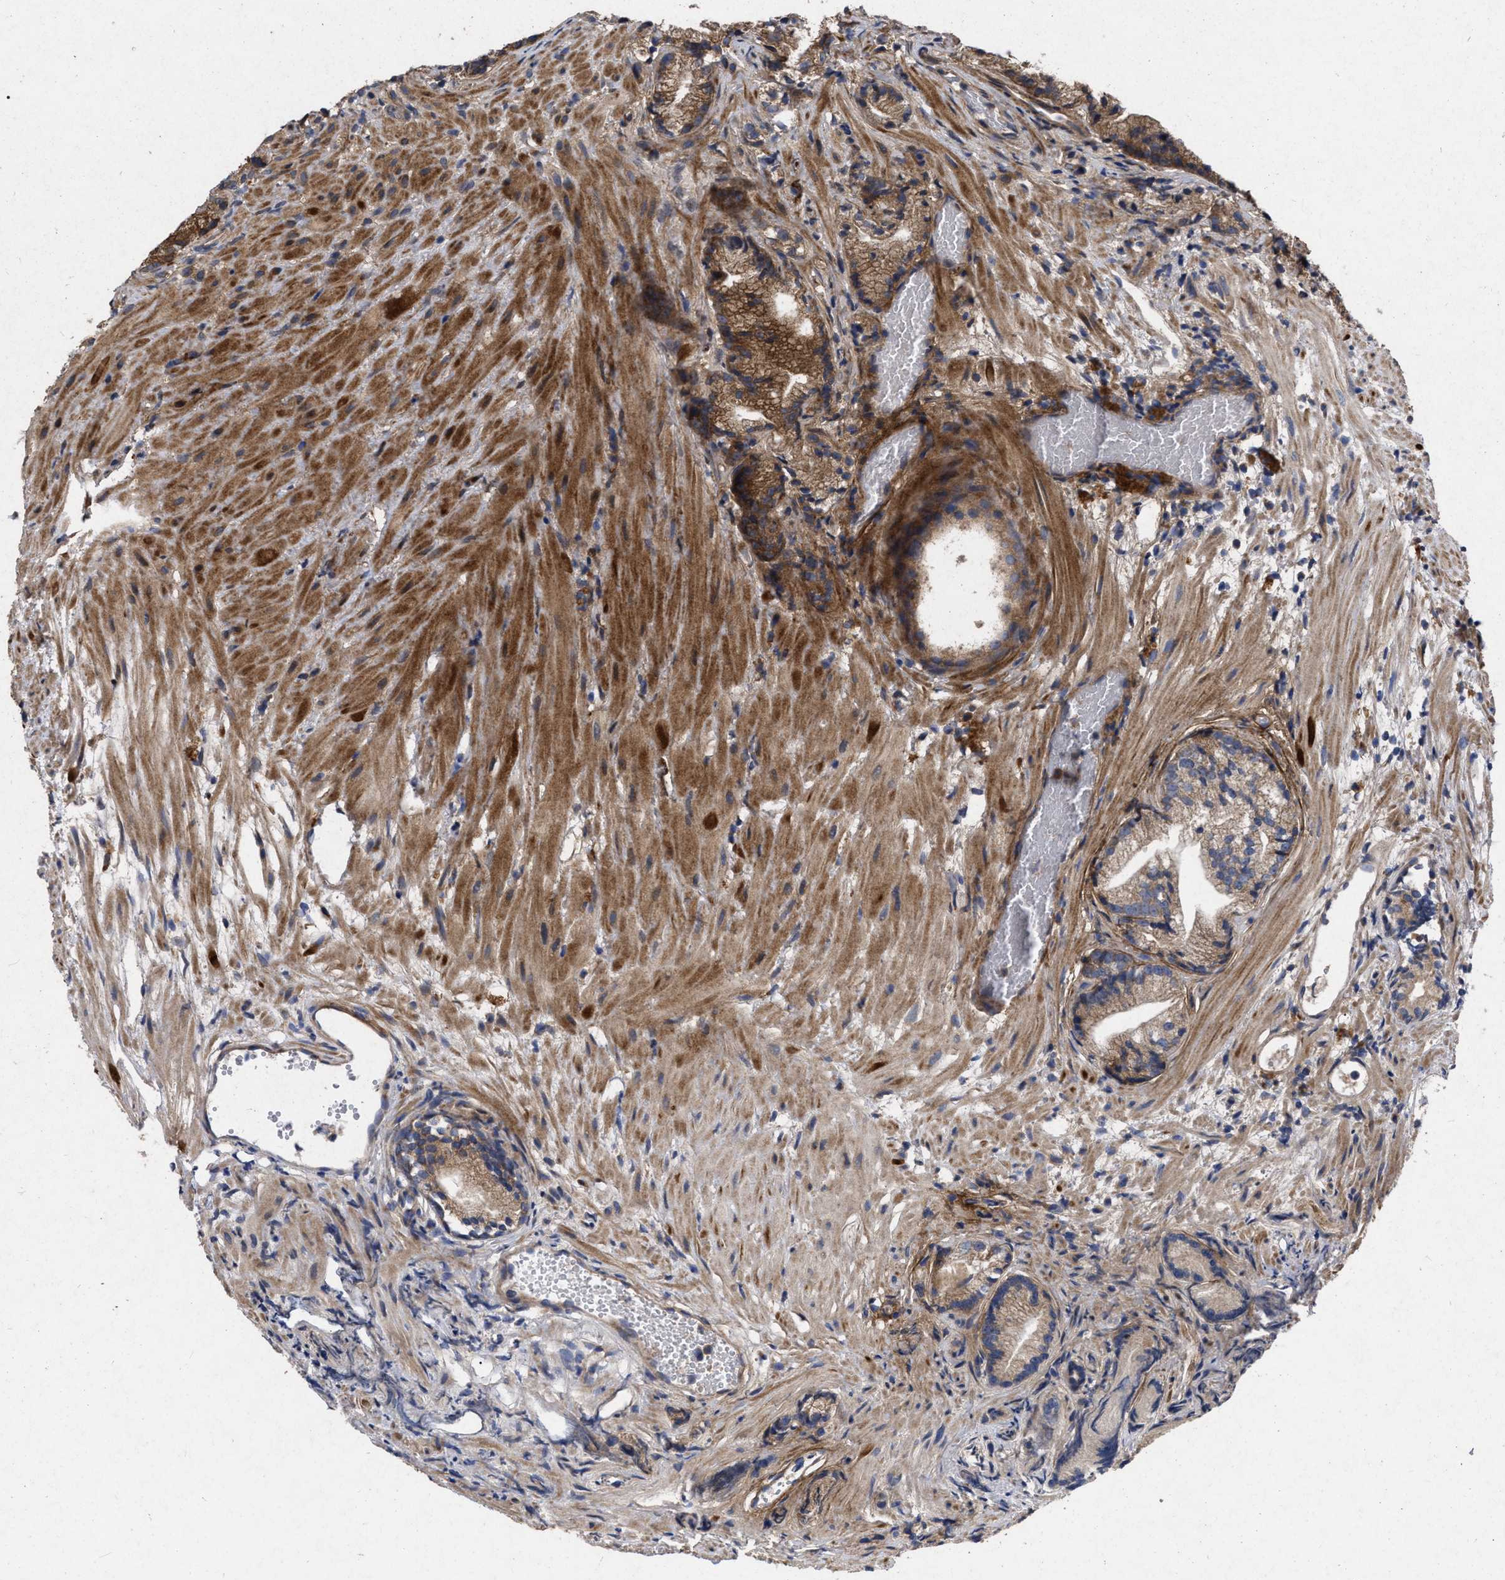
{"staining": {"intensity": "moderate", "quantity": ">75%", "location": "cytoplasmic/membranous"}, "tissue": "prostate cancer", "cell_type": "Tumor cells", "image_type": "cancer", "snomed": [{"axis": "morphology", "description": "Adenocarcinoma, Low grade"}, {"axis": "topography", "description": "Prostate"}], "caption": "Protein staining of prostate cancer (adenocarcinoma (low-grade)) tissue shows moderate cytoplasmic/membranous positivity in about >75% of tumor cells. (DAB IHC, brown staining for protein, blue staining for nuclei).", "gene": "CDKN2C", "patient": {"sex": "male", "age": 89}}